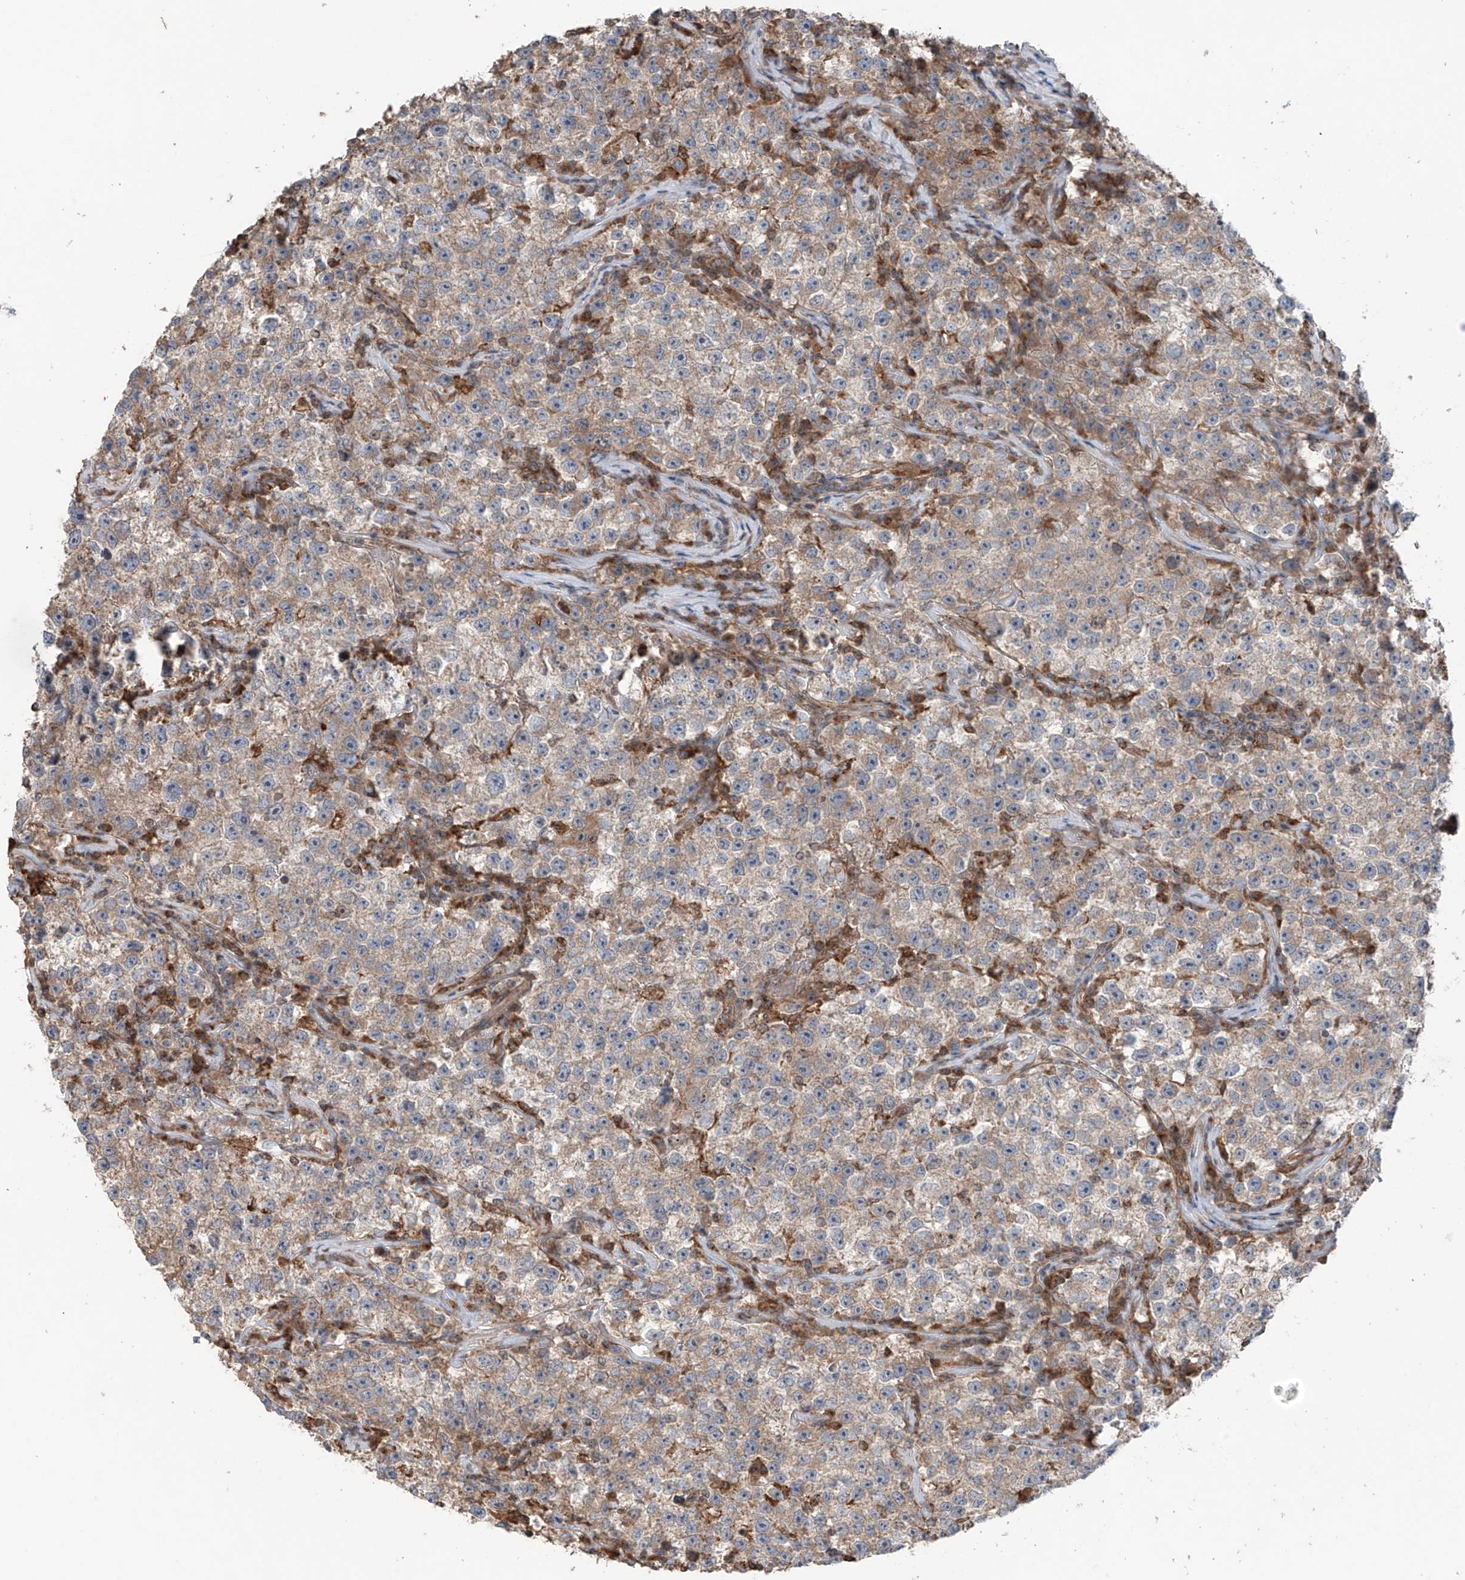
{"staining": {"intensity": "weak", "quantity": "25%-75%", "location": "cytoplasmic/membranous"}, "tissue": "testis cancer", "cell_type": "Tumor cells", "image_type": "cancer", "snomed": [{"axis": "morphology", "description": "Seminoma, NOS"}, {"axis": "topography", "description": "Testis"}], "caption": "A brown stain labels weak cytoplasmic/membranous positivity of a protein in human testis cancer tumor cells.", "gene": "SAMD3", "patient": {"sex": "male", "age": 22}}